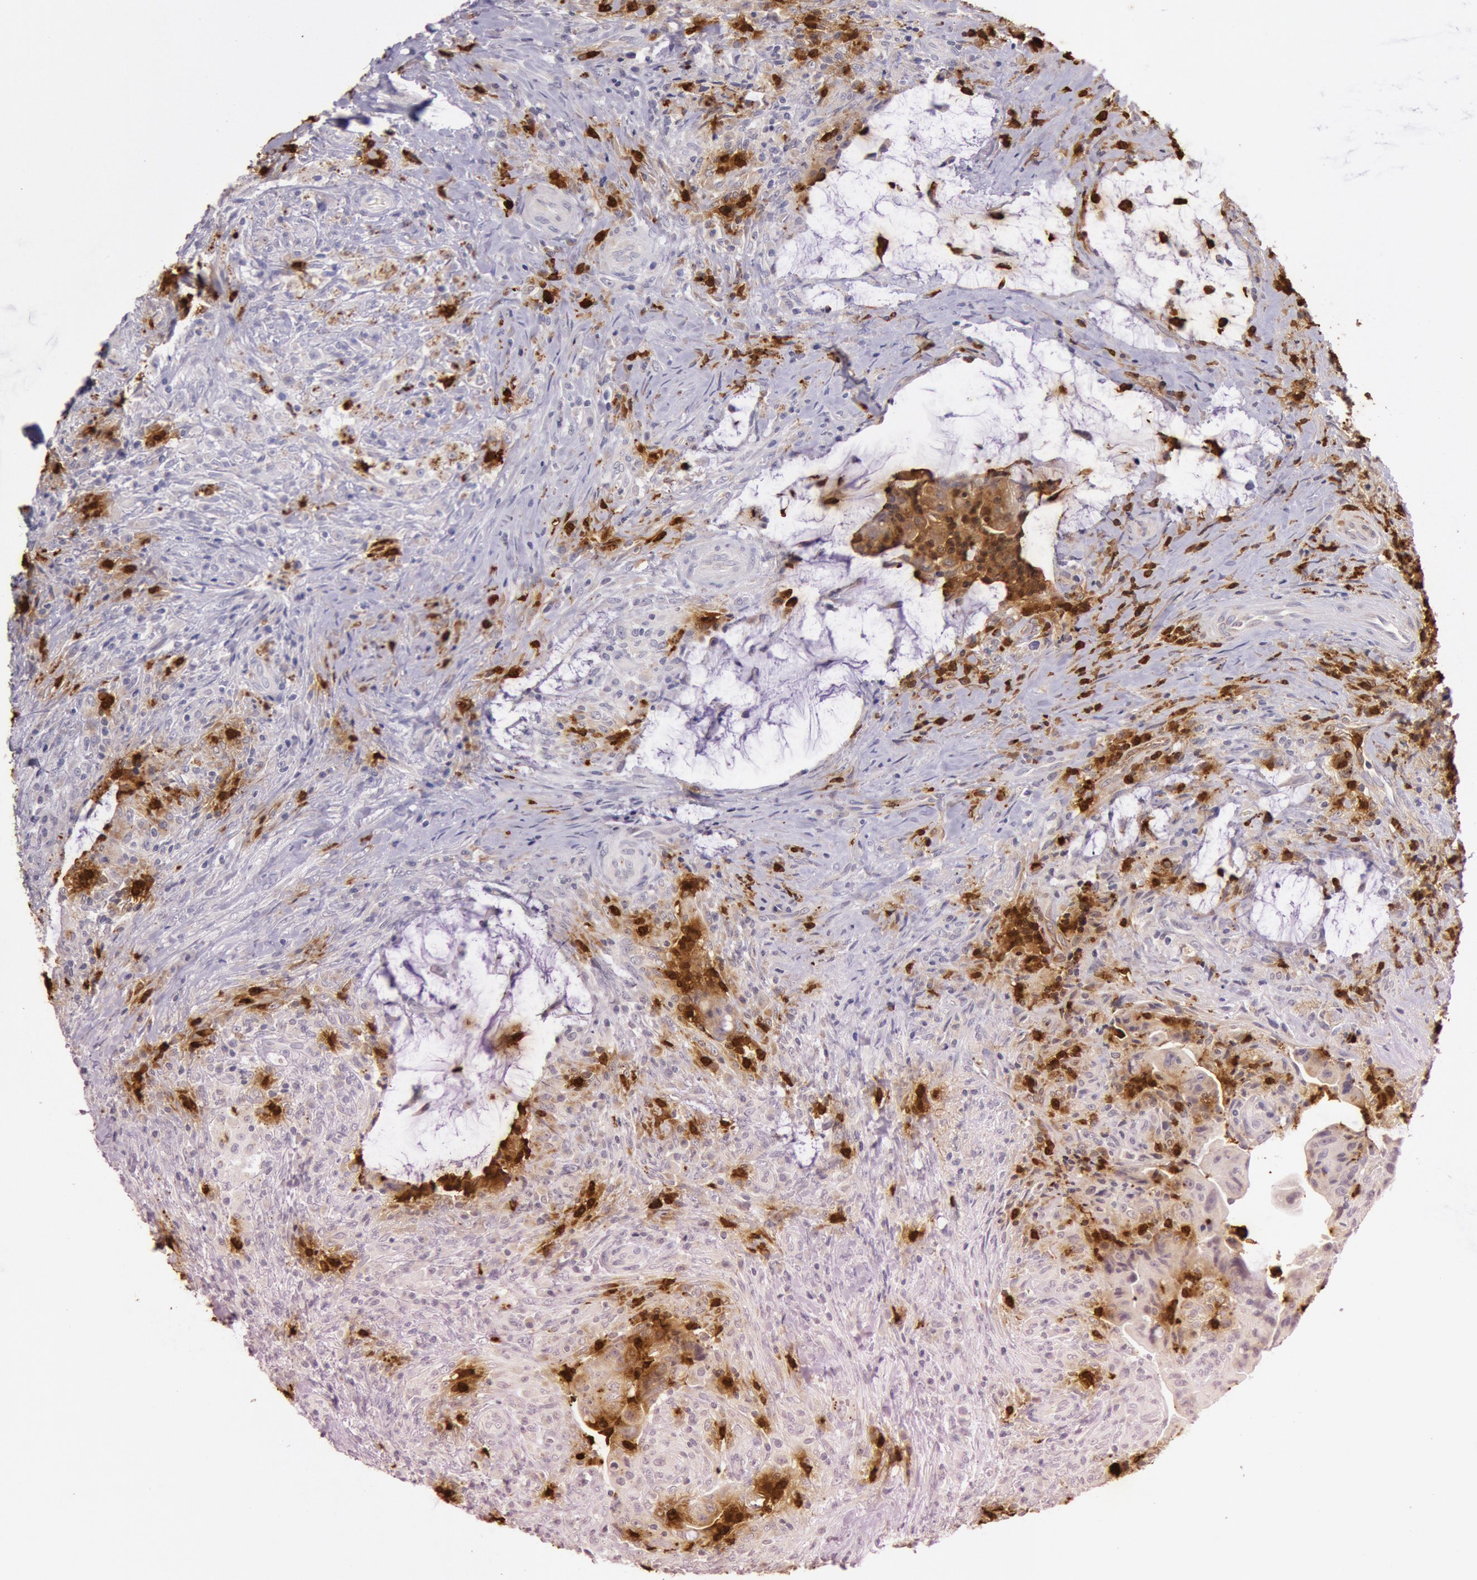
{"staining": {"intensity": "negative", "quantity": "none", "location": "none"}, "tissue": "colorectal cancer", "cell_type": "Tumor cells", "image_type": "cancer", "snomed": [{"axis": "morphology", "description": "Adenocarcinoma, NOS"}, {"axis": "topography", "description": "Rectum"}], "caption": "A micrograph of colorectal cancer (adenocarcinoma) stained for a protein shows no brown staining in tumor cells.", "gene": "KDM6A", "patient": {"sex": "female", "age": 71}}